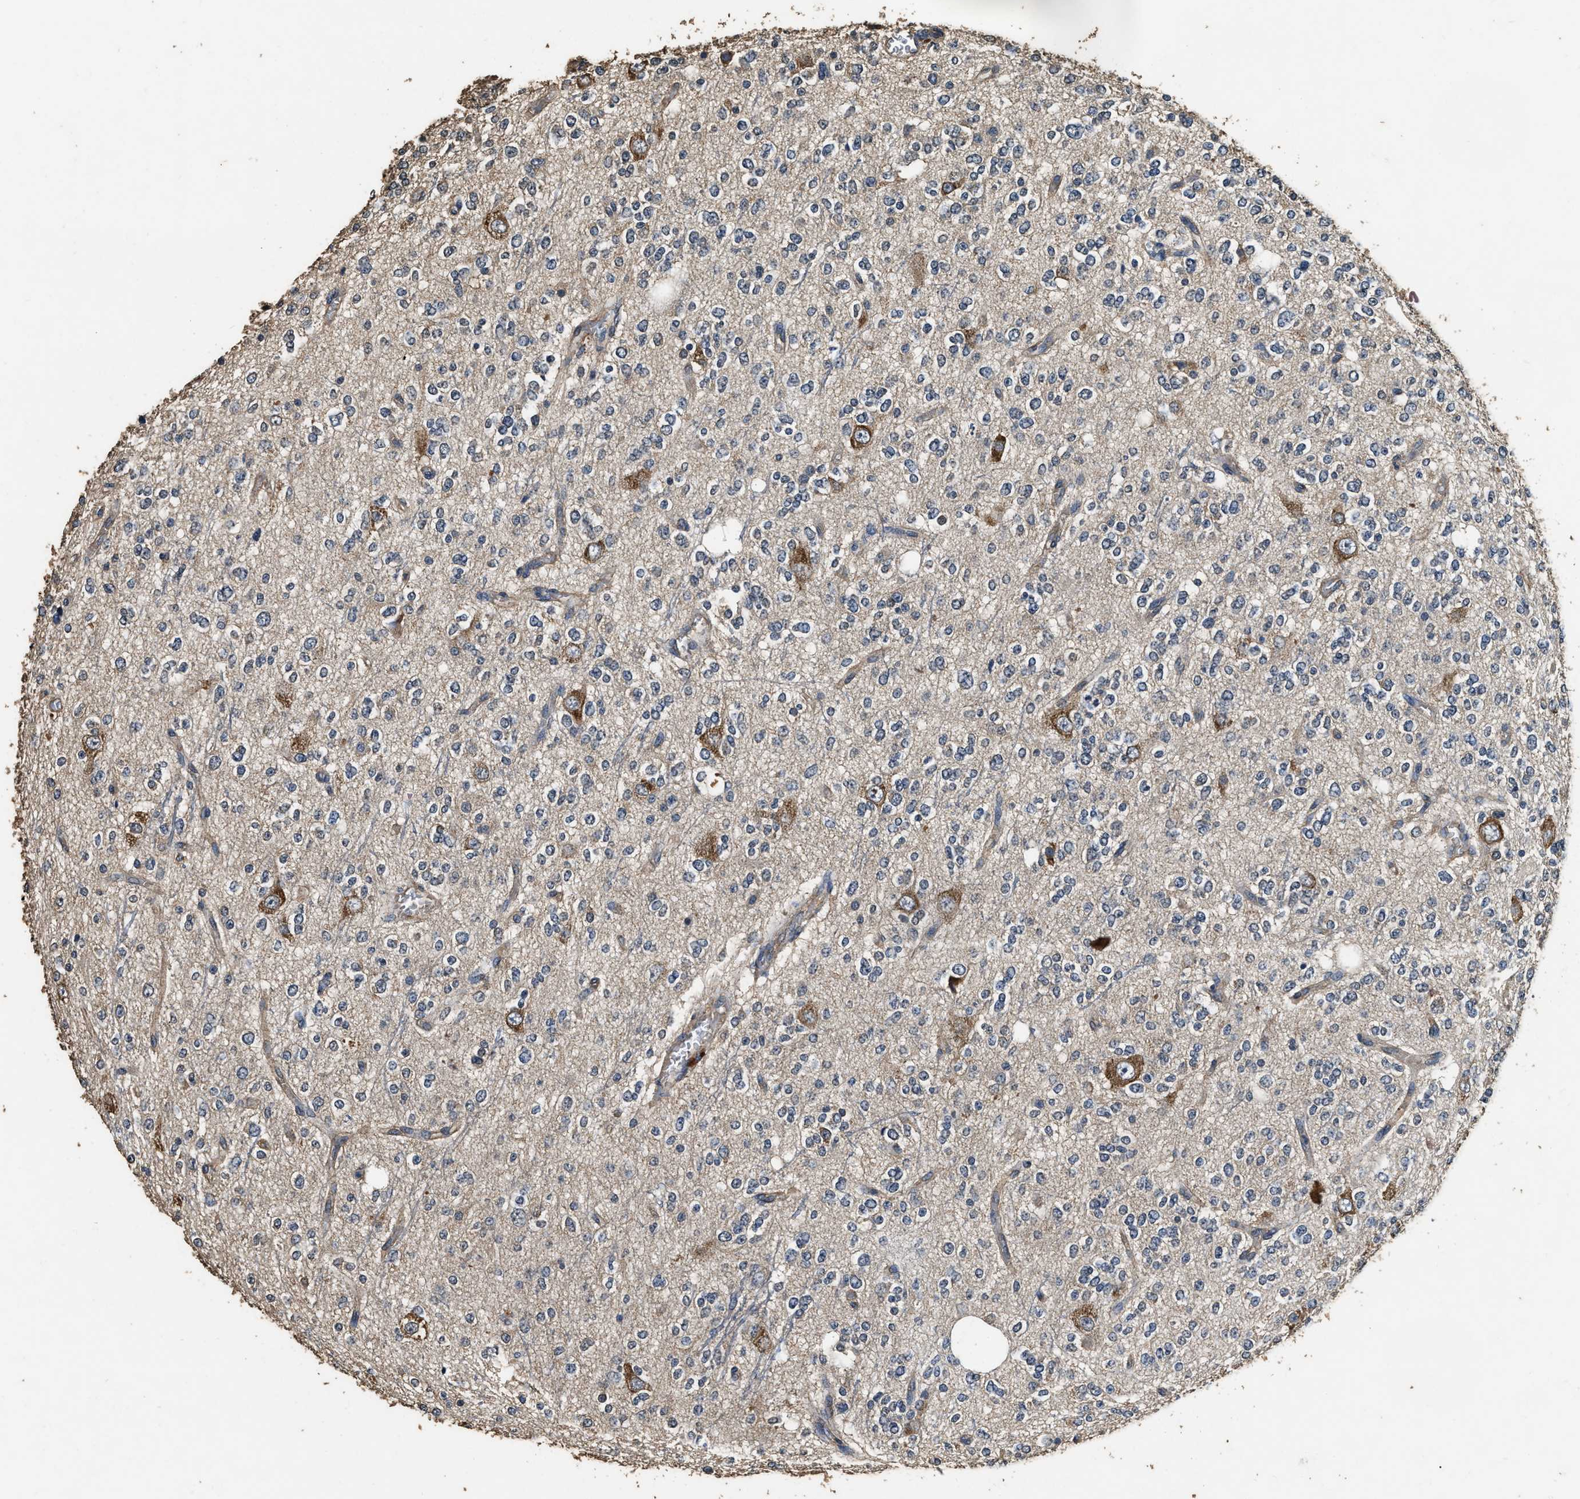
{"staining": {"intensity": "moderate", "quantity": "<25%", "location": "cytoplasmic/membranous"}, "tissue": "glioma", "cell_type": "Tumor cells", "image_type": "cancer", "snomed": [{"axis": "morphology", "description": "Glioma, malignant, Low grade"}, {"axis": "topography", "description": "Brain"}], "caption": "This is an image of immunohistochemistry staining of malignant low-grade glioma, which shows moderate staining in the cytoplasmic/membranous of tumor cells.", "gene": "MIB1", "patient": {"sex": "male", "age": 38}}